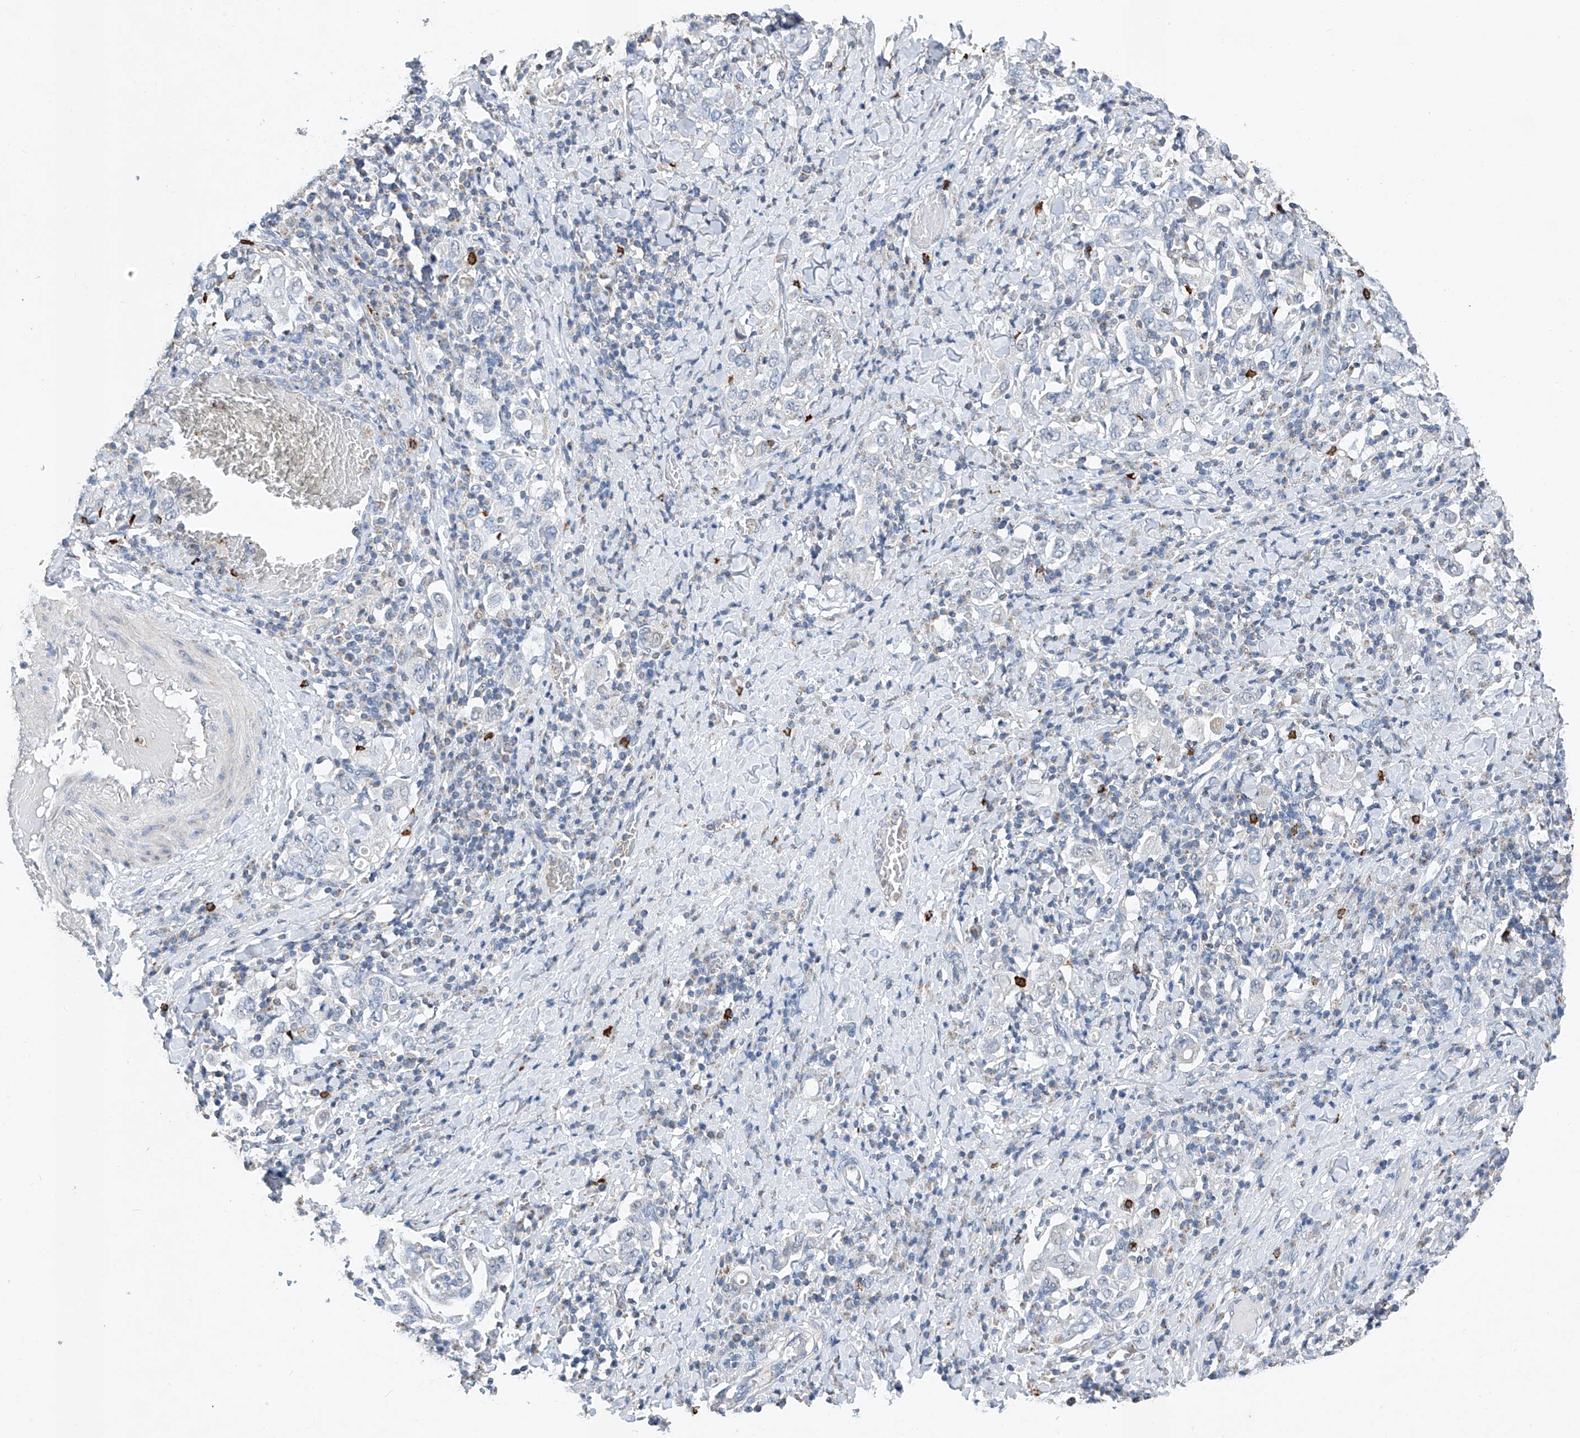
{"staining": {"intensity": "negative", "quantity": "none", "location": "none"}, "tissue": "stomach cancer", "cell_type": "Tumor cells", "image_type": "cancer", "snomed": [{"axis": "morphology", "description": "Adenocarcinoma, NOS"}, {"axis": "topography", "description": "Stomach, upper"}], "caption": "Immunohistochemistry (IHC) of stomach cancer (adenocarcinoma) reveals no positivity in tumor cells.", "gene": "KLF15", "patient": {"sex": "male", "age": 62}}